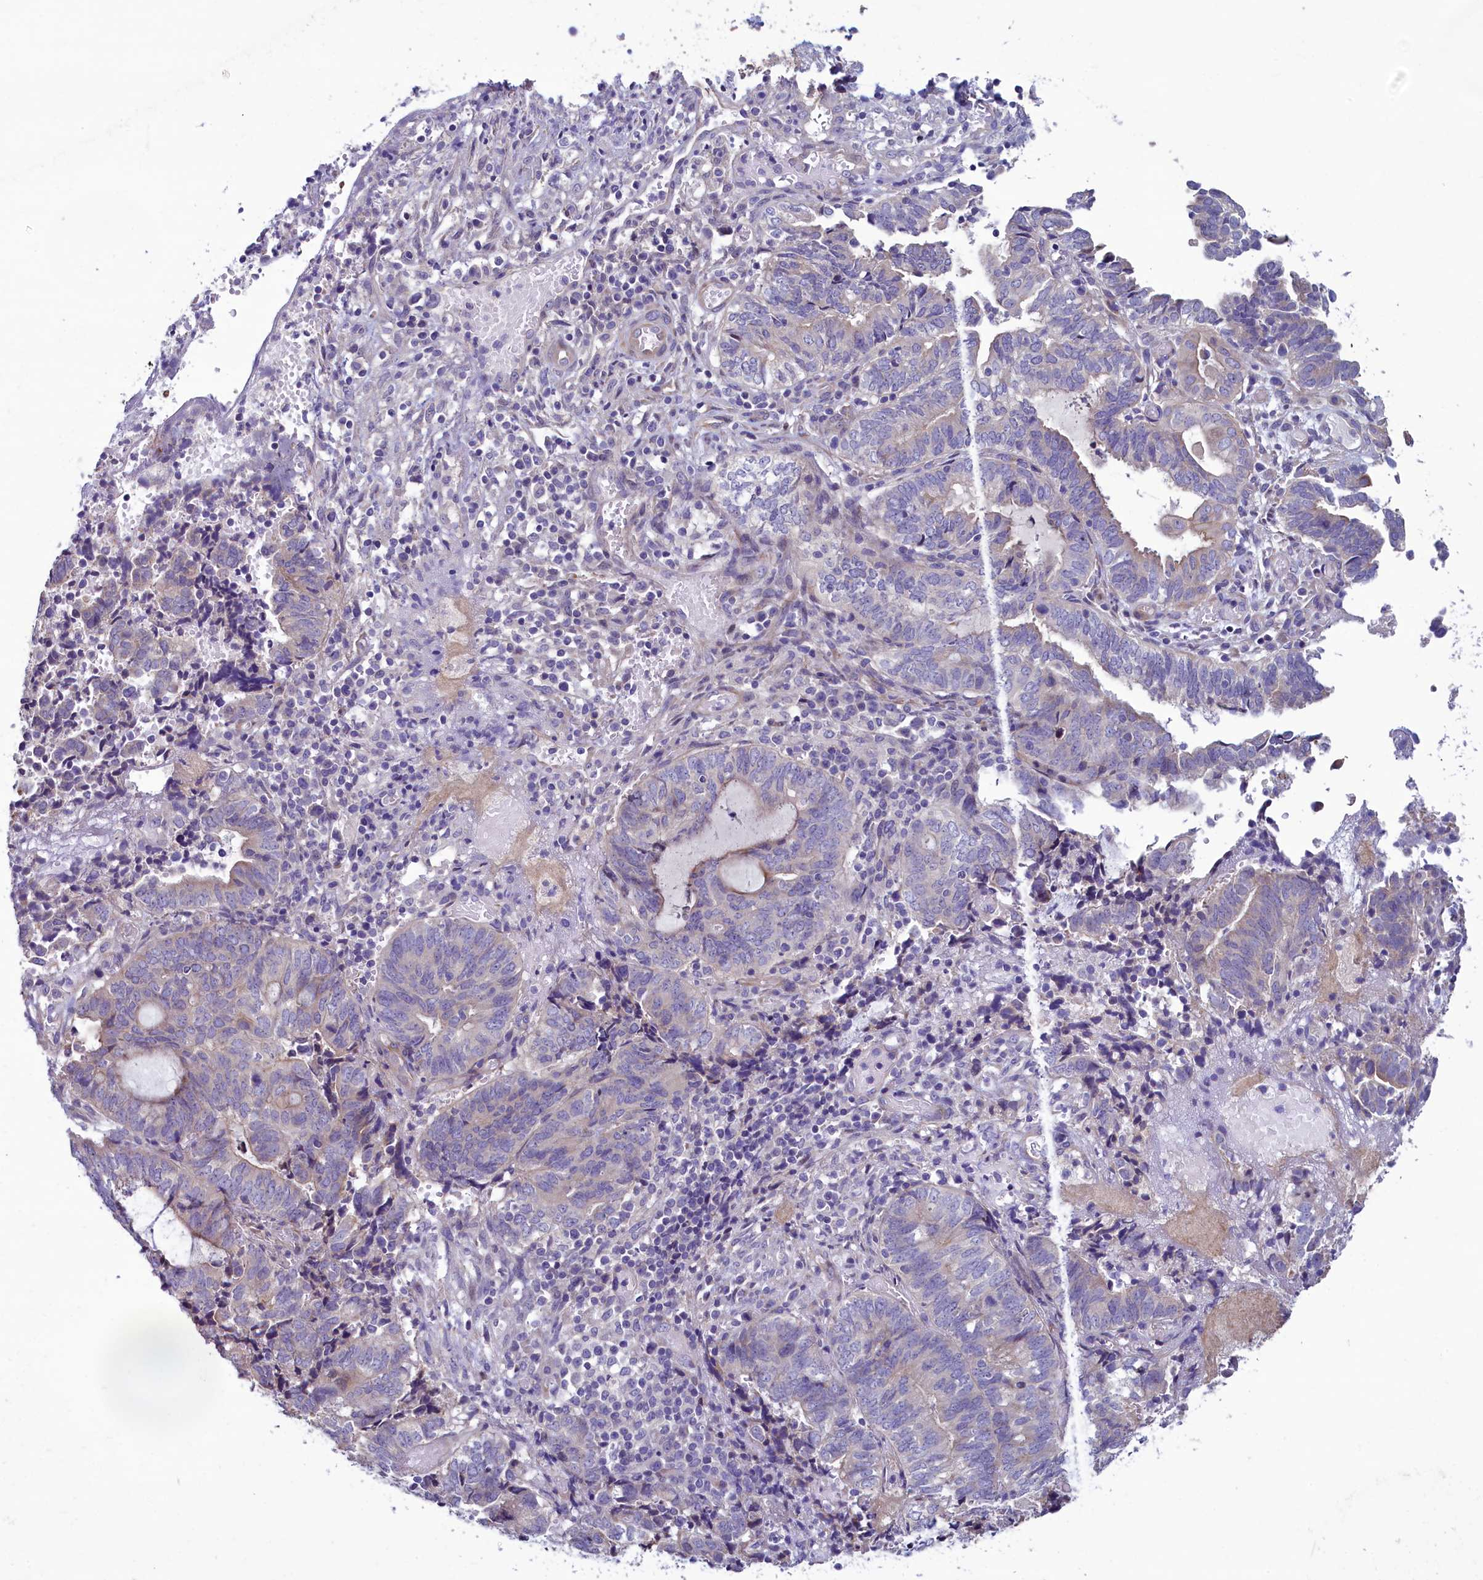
{"staining": {"intensity": "negative", "quantity": "none", "location": "none"}, "tissue": "endometrial cancer", "cell_type": "Tumor cells", "image_type": "cancer", "snomed": [{"axis": "morphology", "description": "Adenocarcinoma, NOS"}, {"axis": "topography", "description": "Uterus"}, {"axis": "topography", "description": "Endometrium"}], "caption": "A histopathology image of human endometrial cancer (adenocarcinoma) is negative for staining in tumor cells. (DAB immunohistochemistry, high magnification).", "gene": "KRBOX5", "patient": {"sex": "female", "age": 70}}